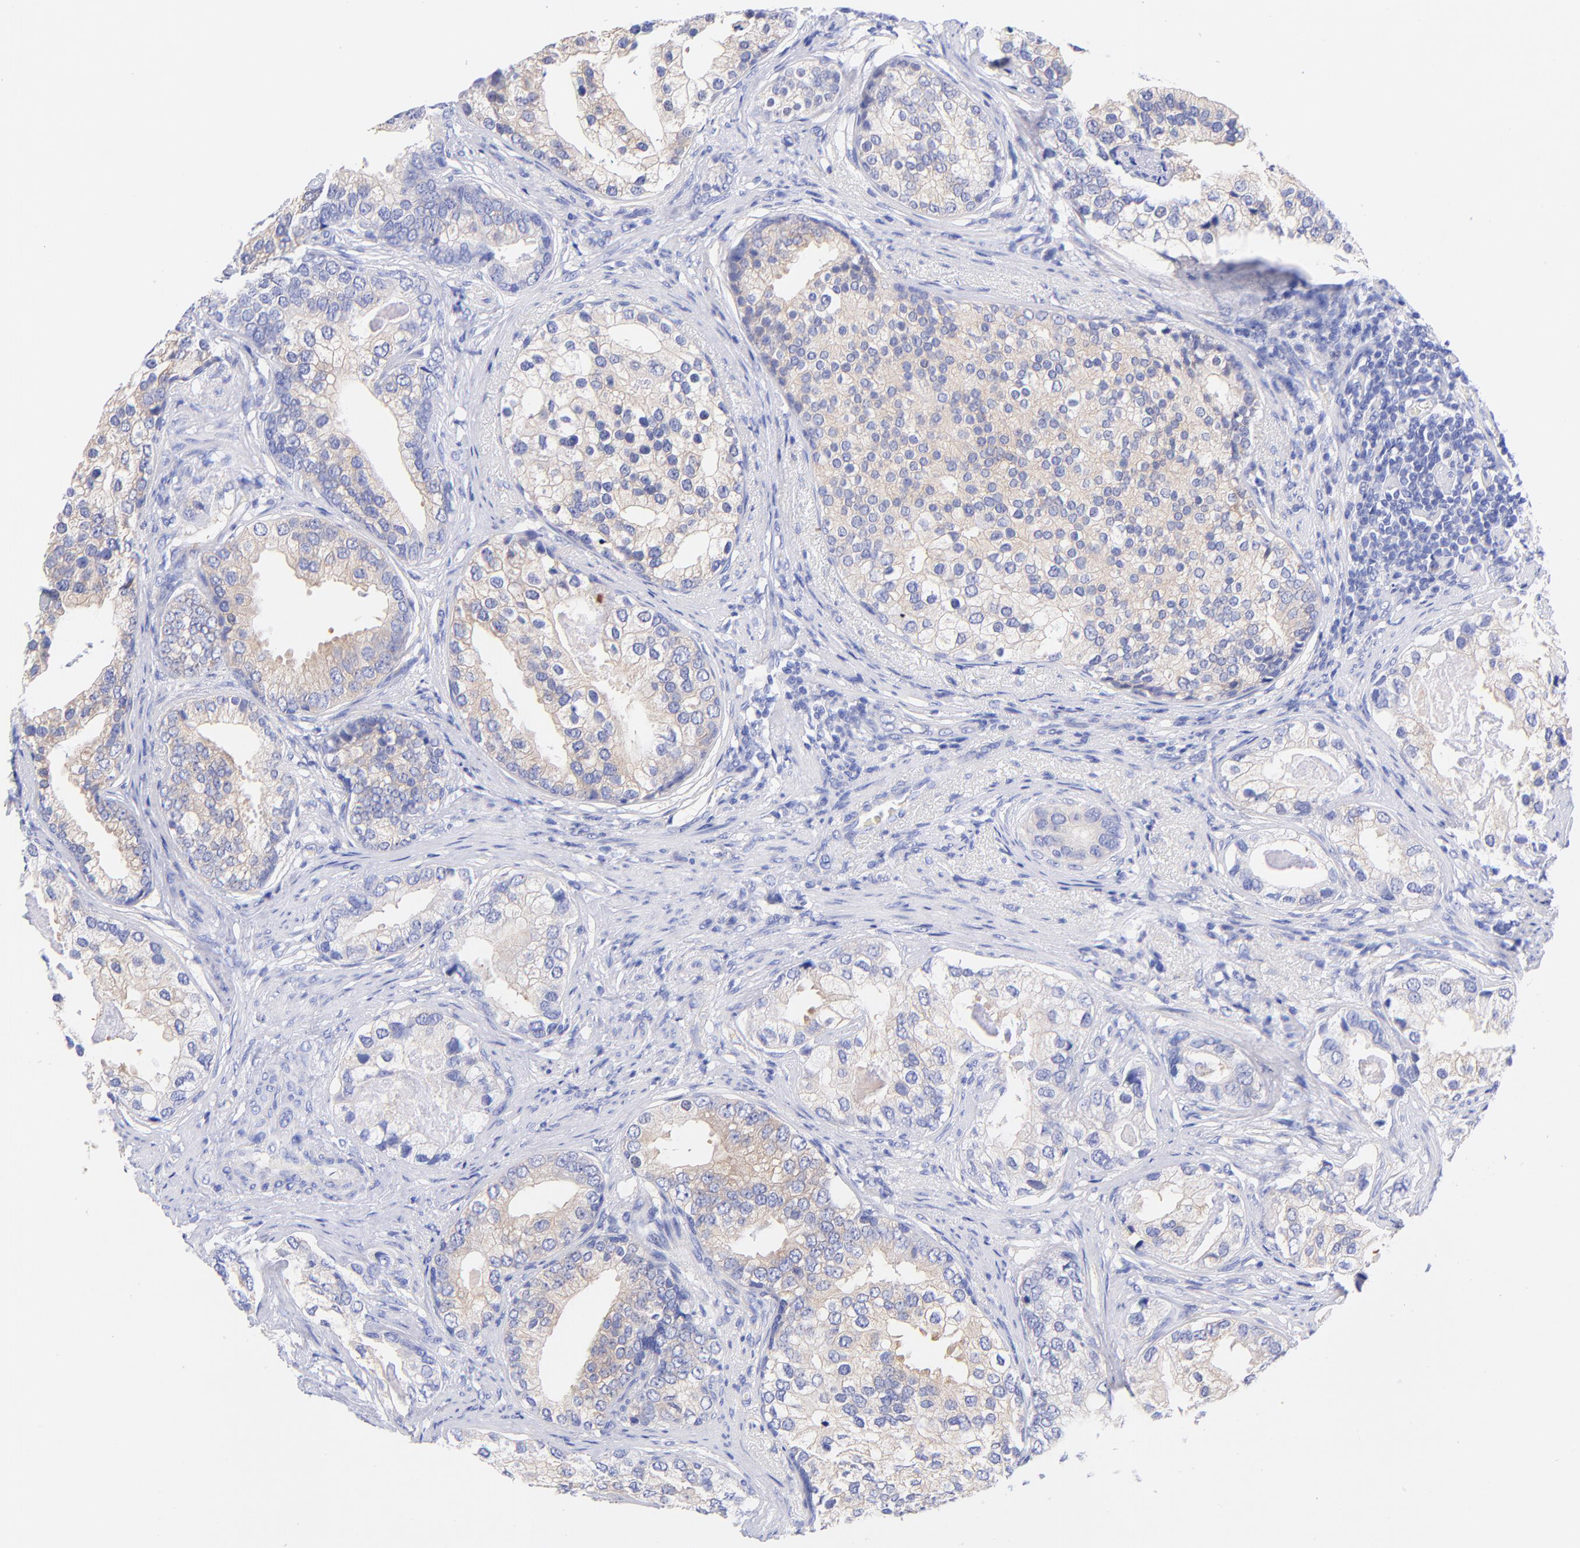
{"staining": {"intensity": "weak", "quantity": "25%-75%", "location": "cytoplasmic/membranous"}, "tissue": "prostate cancer", "cell_type": "Tumor cells", "image_type": "cancer", "snomed": [{"axis": "morphology", "description": "Adenocarcinoma, Low grade"}, {"axis": "topography", "description": "Prostate"}], "caption": "A low amount of weak cytoplasmic/membranous expression is present in approximately 25%-75% of tumor cells in prostate adenocarcinoma (low-grade) tissue.", "gene": "GPHN", "patient": {"sex": "male", "age": 71}}